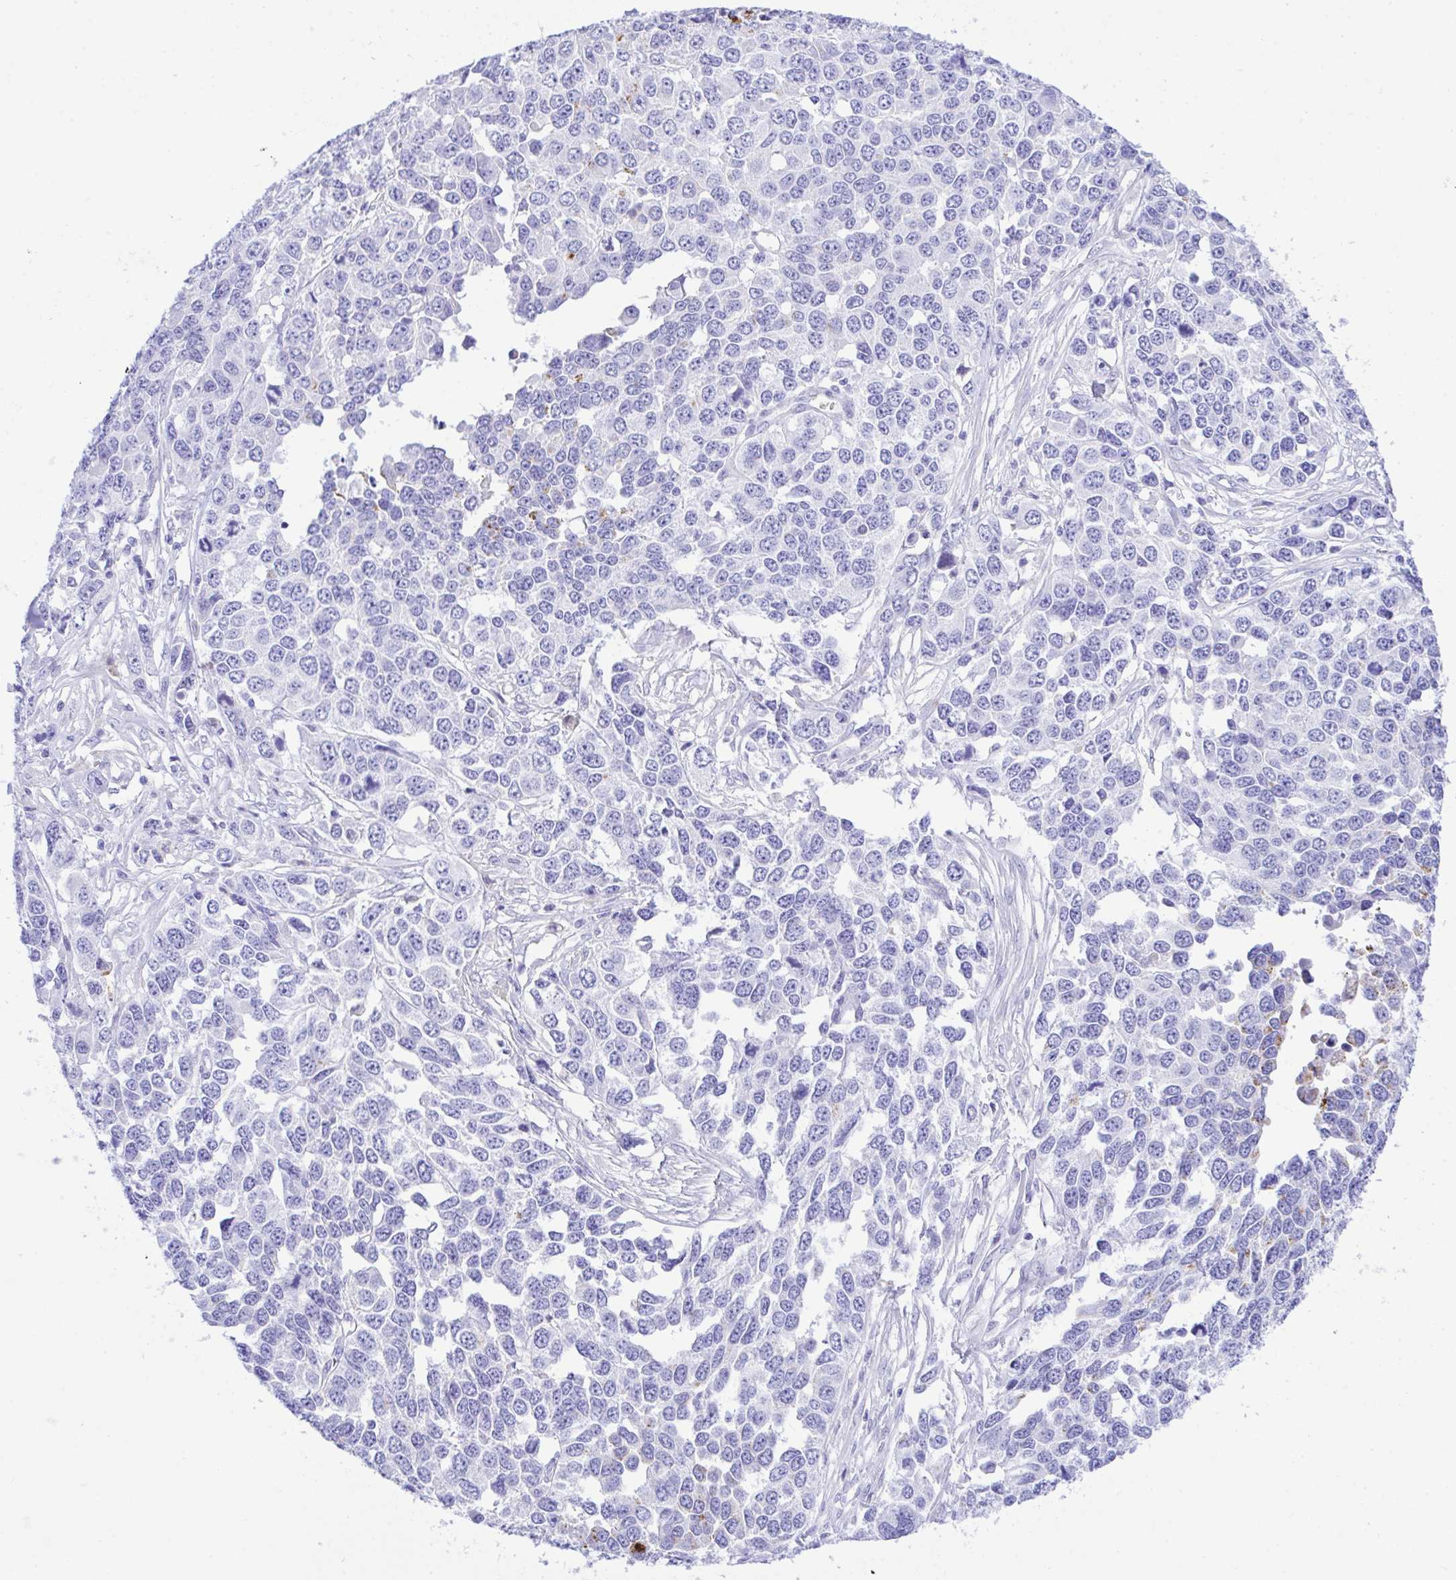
{"staining": {"intensity": "negative", "quantity": "none", "location": "none"}, "tissue": "ovarian cancer", "cell_type": "Tumor cells", "image_type": "cancer", "snomed": [{"axis": "morphology", "description": "Cystadenocarcinoma, serous, NOS"}, {"axis": "topography", "description": "Ovary"}], "caption": "Image shows no significant protein expression in tumor cells of ovarian serous cystadenocarcinoma.", "gene": "ZNF221", "patient": {"sex": "female", "age": 76}}